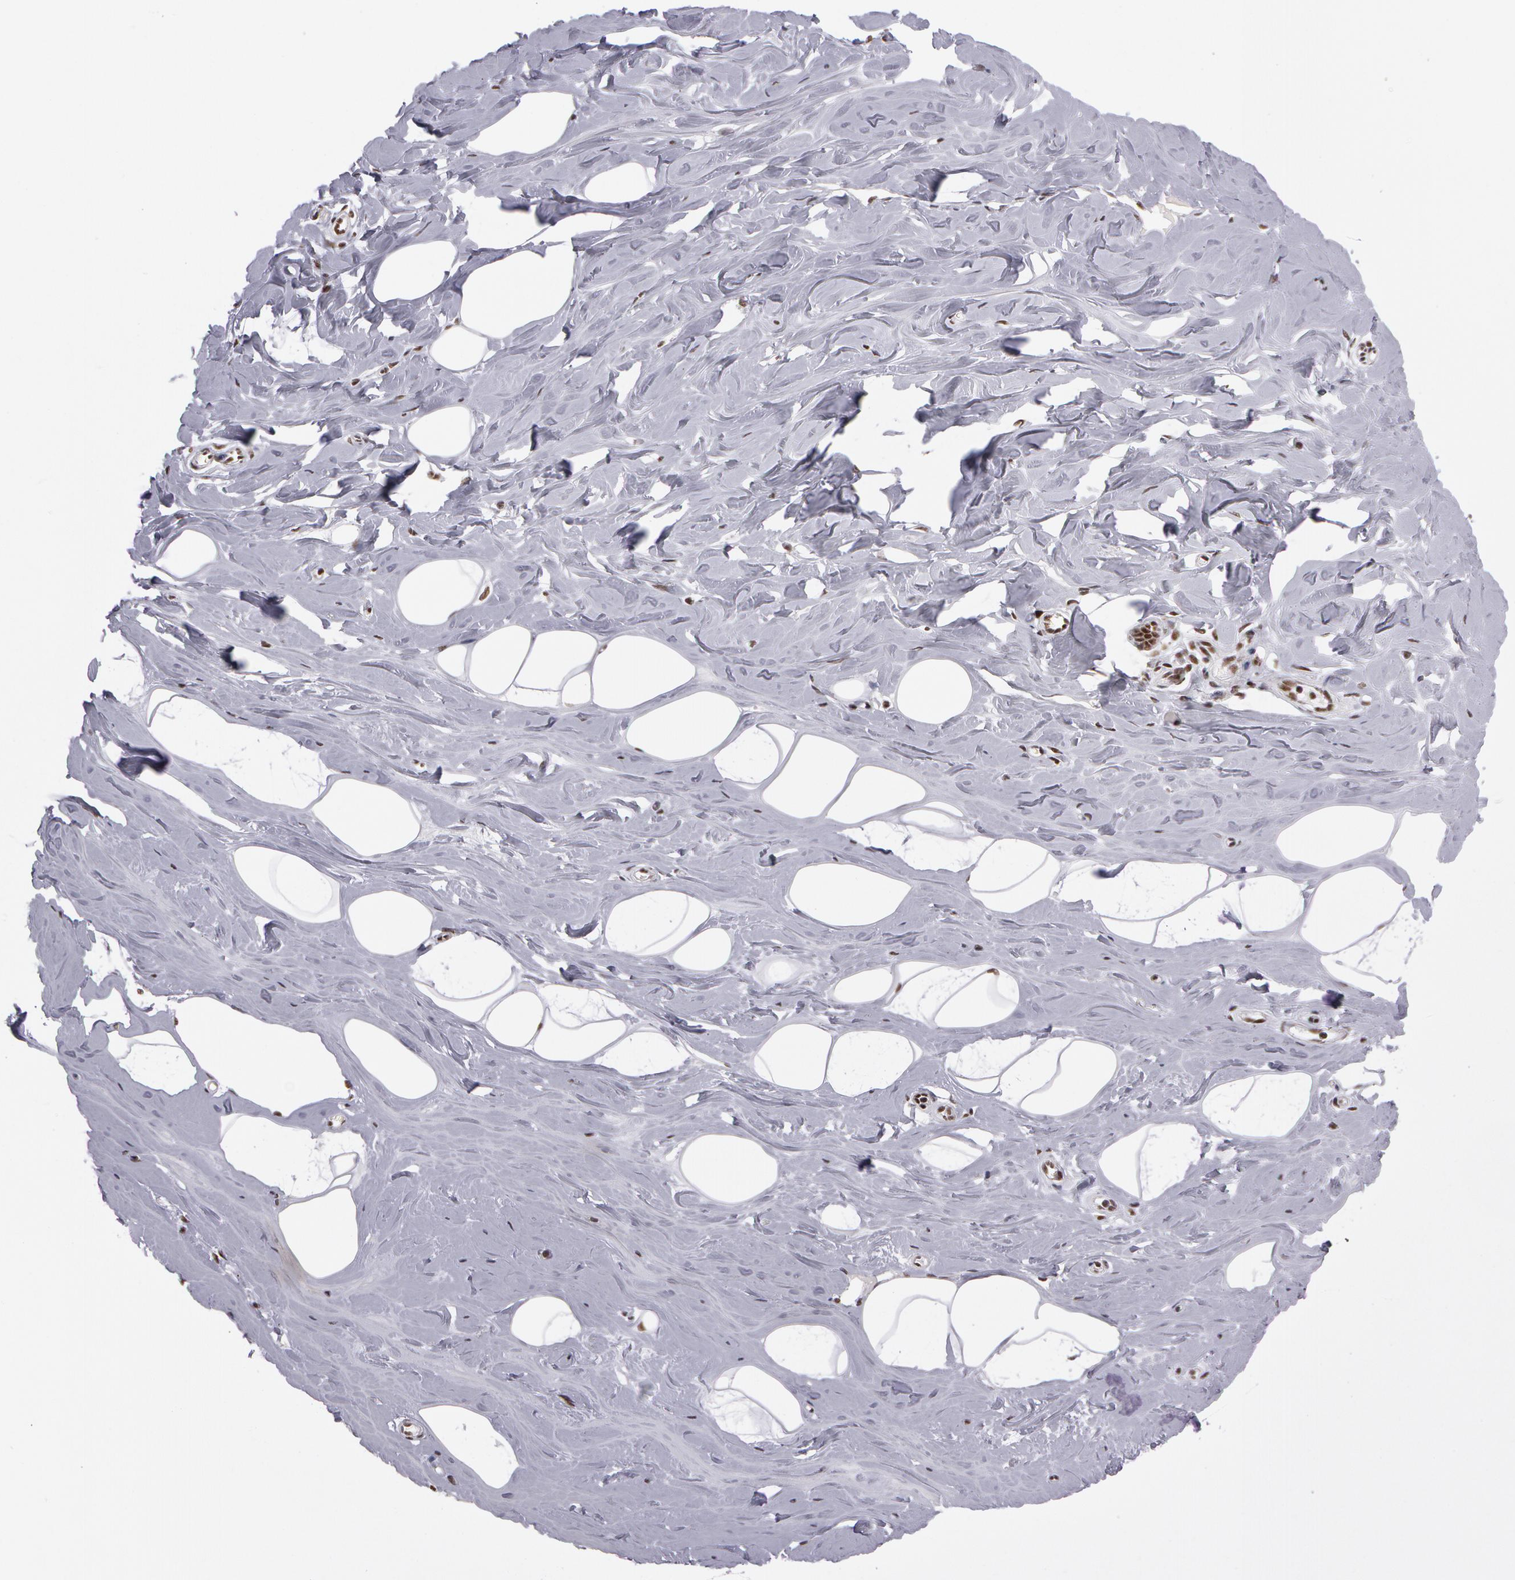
{"staining": {"intensity": "moderate", "quantity": ">75%", "location": "nuclear"}, "tissue": "breast", "cell_type": "Adipocytes", "image_type": "normal", "snomed": [{"axis": "morphology", "description": "Normal tissue, NOS"}, {"axis": "topography", "description": "Breast"}], "caption": "The photomicrograph reveals staining of benign breast, revealing moderate nuclear protein expression (brown color) within adipocytes.", "gene": "PNN", "patient": {"sex": "female", "age": 45}}